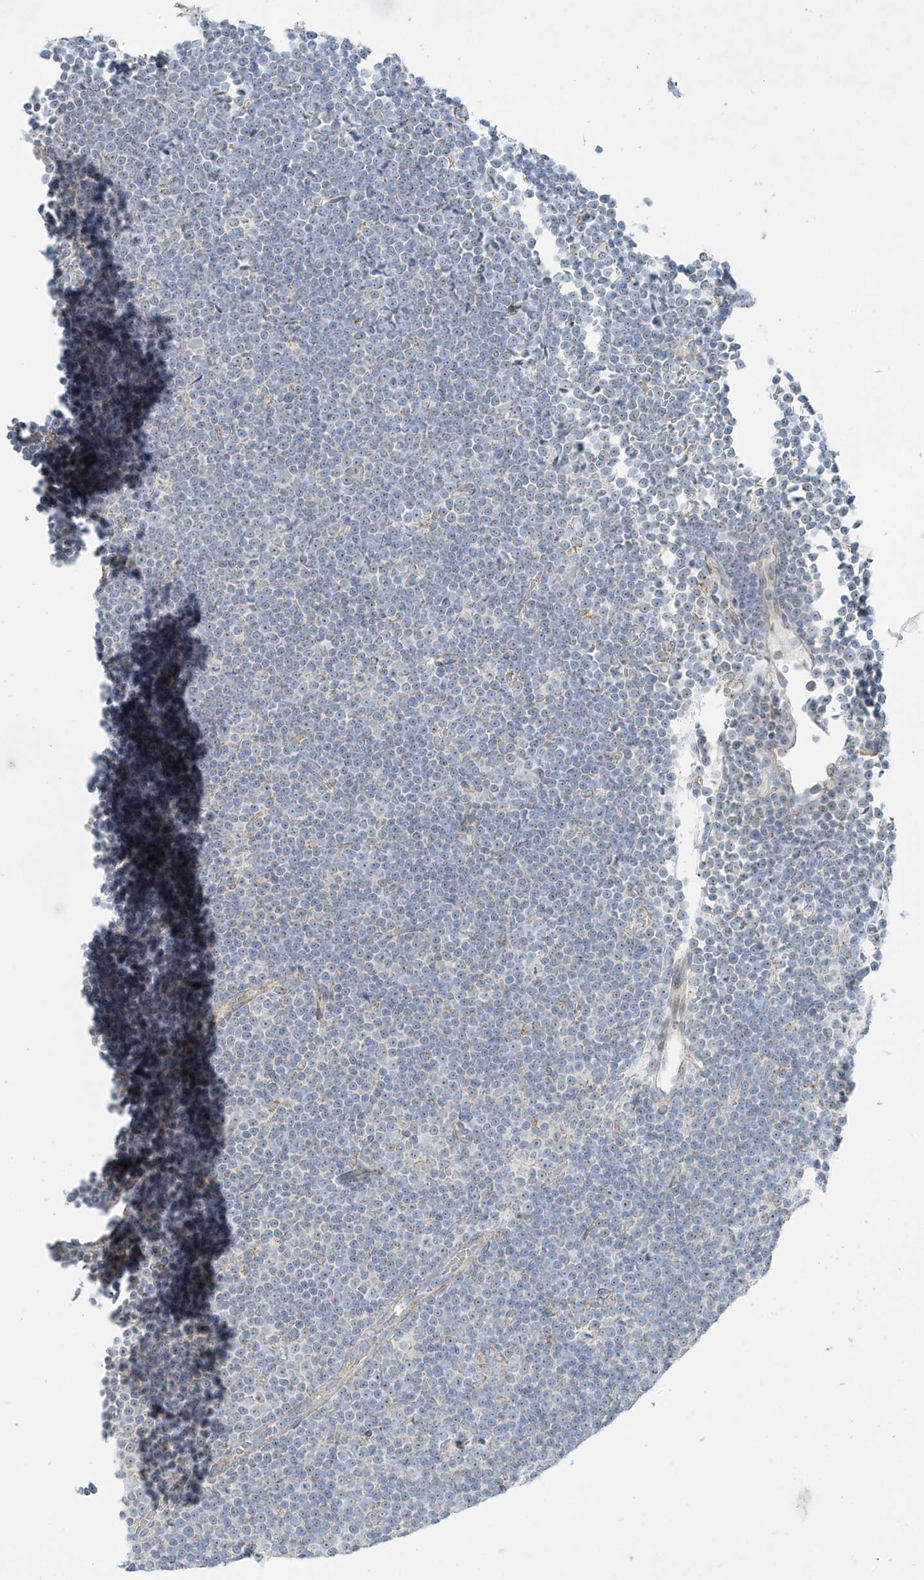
{"staining": {"intensity": "negative", "quantity": "none", "location": "none"}, "tissue": "lymphoma", "cell_type": "Tumor cells", "image_type": "cancer", "snomed": [{"axis": "morphology", "description": "Malignant lymphoma, non-Hodgkin's type, Low grade"}, {"axis": "topography", "description": "Lymph node"}], "caption": "Protein analysis of malignant lymphoma, non-Hodgkin's type (low-grade) shows no significant staining in tumor cells.", "gene": "SMDT1", "patient": {"sex": "female", "age": 67}}